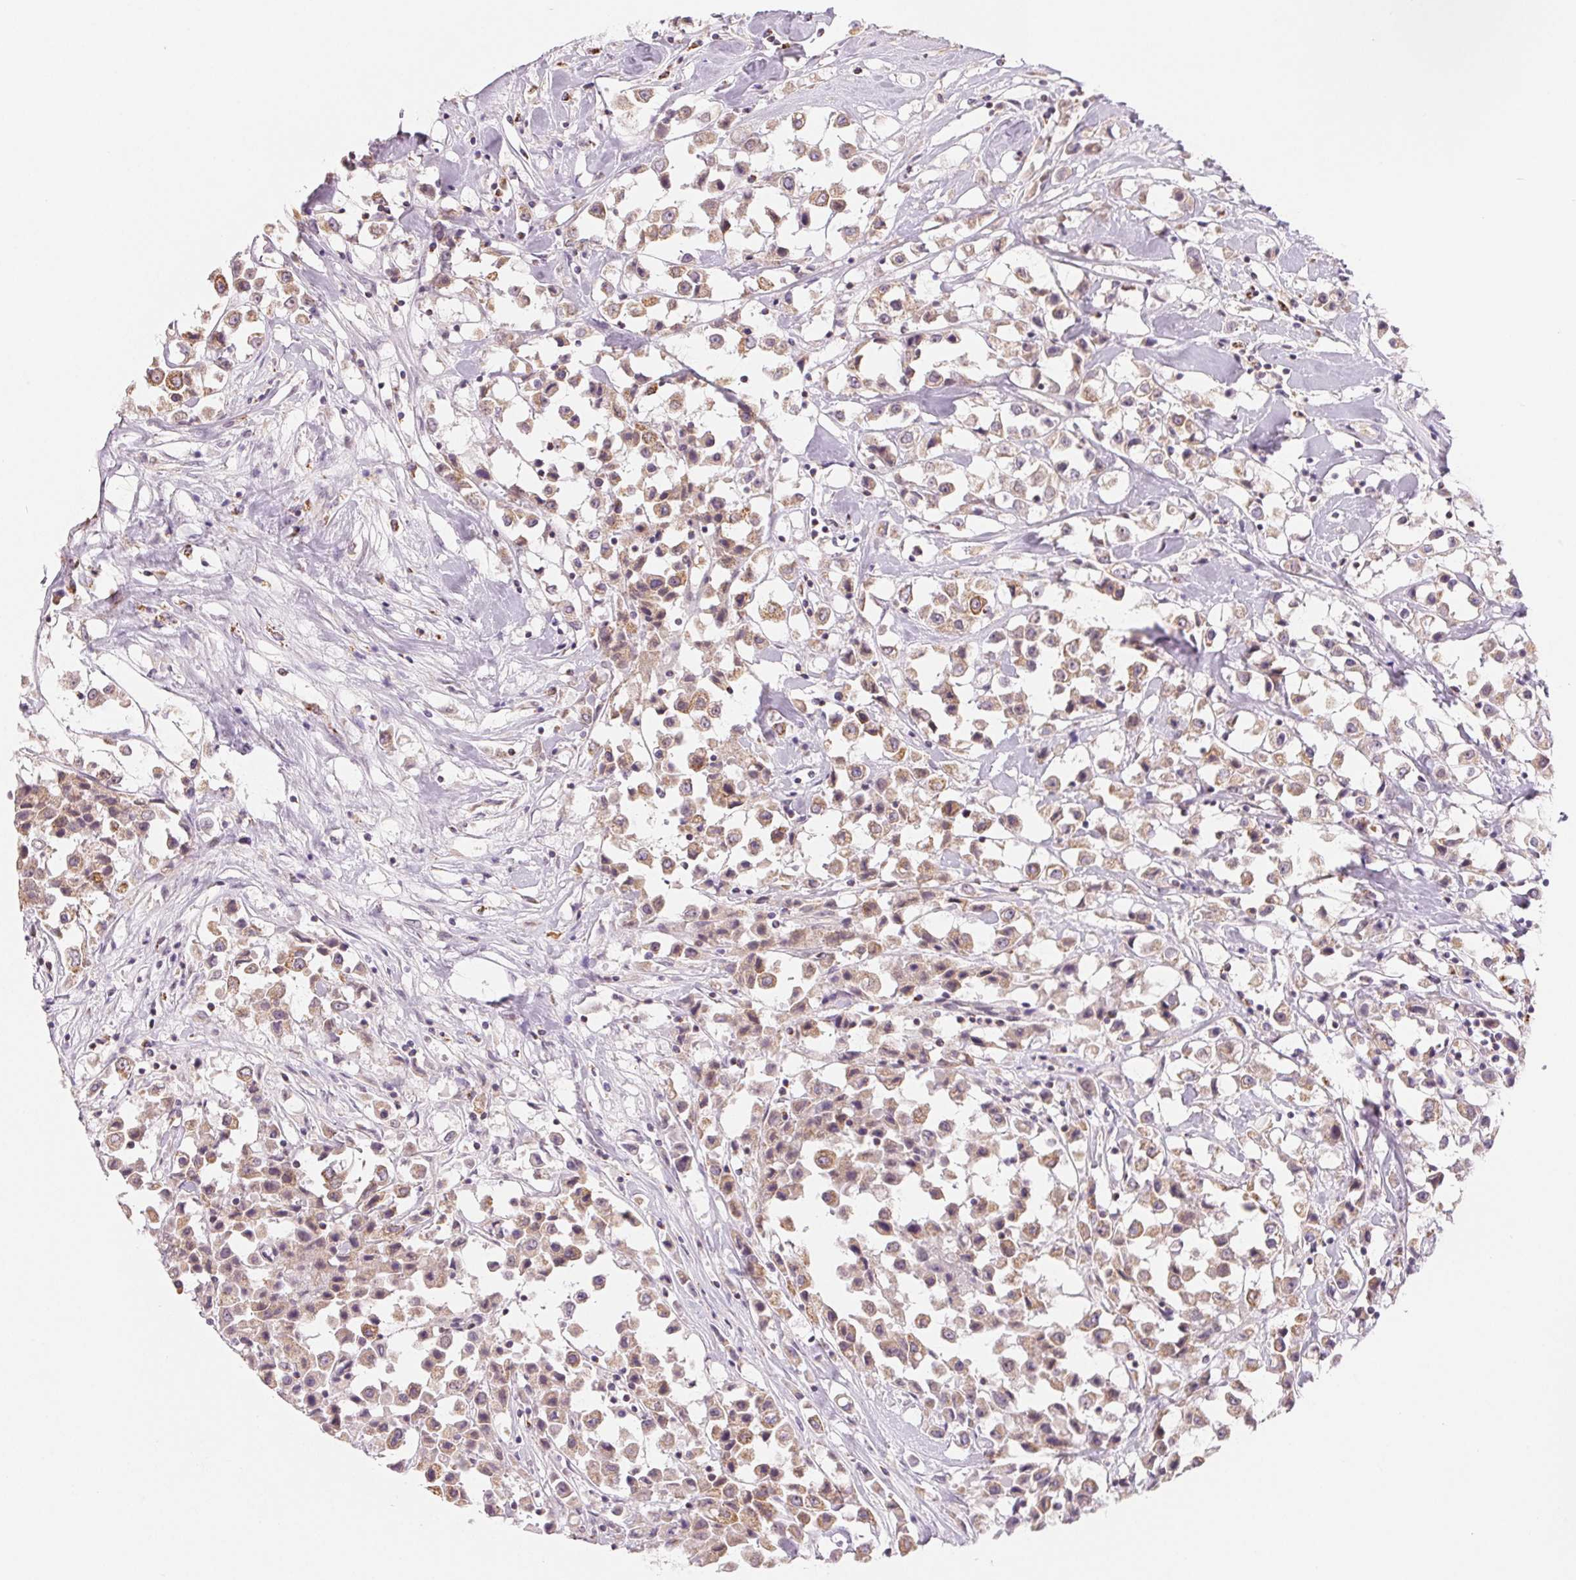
{"staining": {"intensity": "moderate", "quantity": ">75%", "location": "cytoplasmic/membranous"}, "tissue": "breast cancer", "cell_type": "Tumor cells", "image_type": "cancer", "snomed": [{"axis": "morphology", "description": "Duct carcinoma"}, {"axis": "topography", "description": "Breast"}], "caption": "Immunohistochemistry (IHC) image of neoplastic tissue: intraductal carcinoma (breast) stained using IHC shows medium levels of moderate protein expression localized specifically in the cytoplasmic/membranous of tumor cells, appearing as a cytoplasmic/membranous brown color.", "gene": "HINT2", "patient": {"sex": "female", "age": 61}}